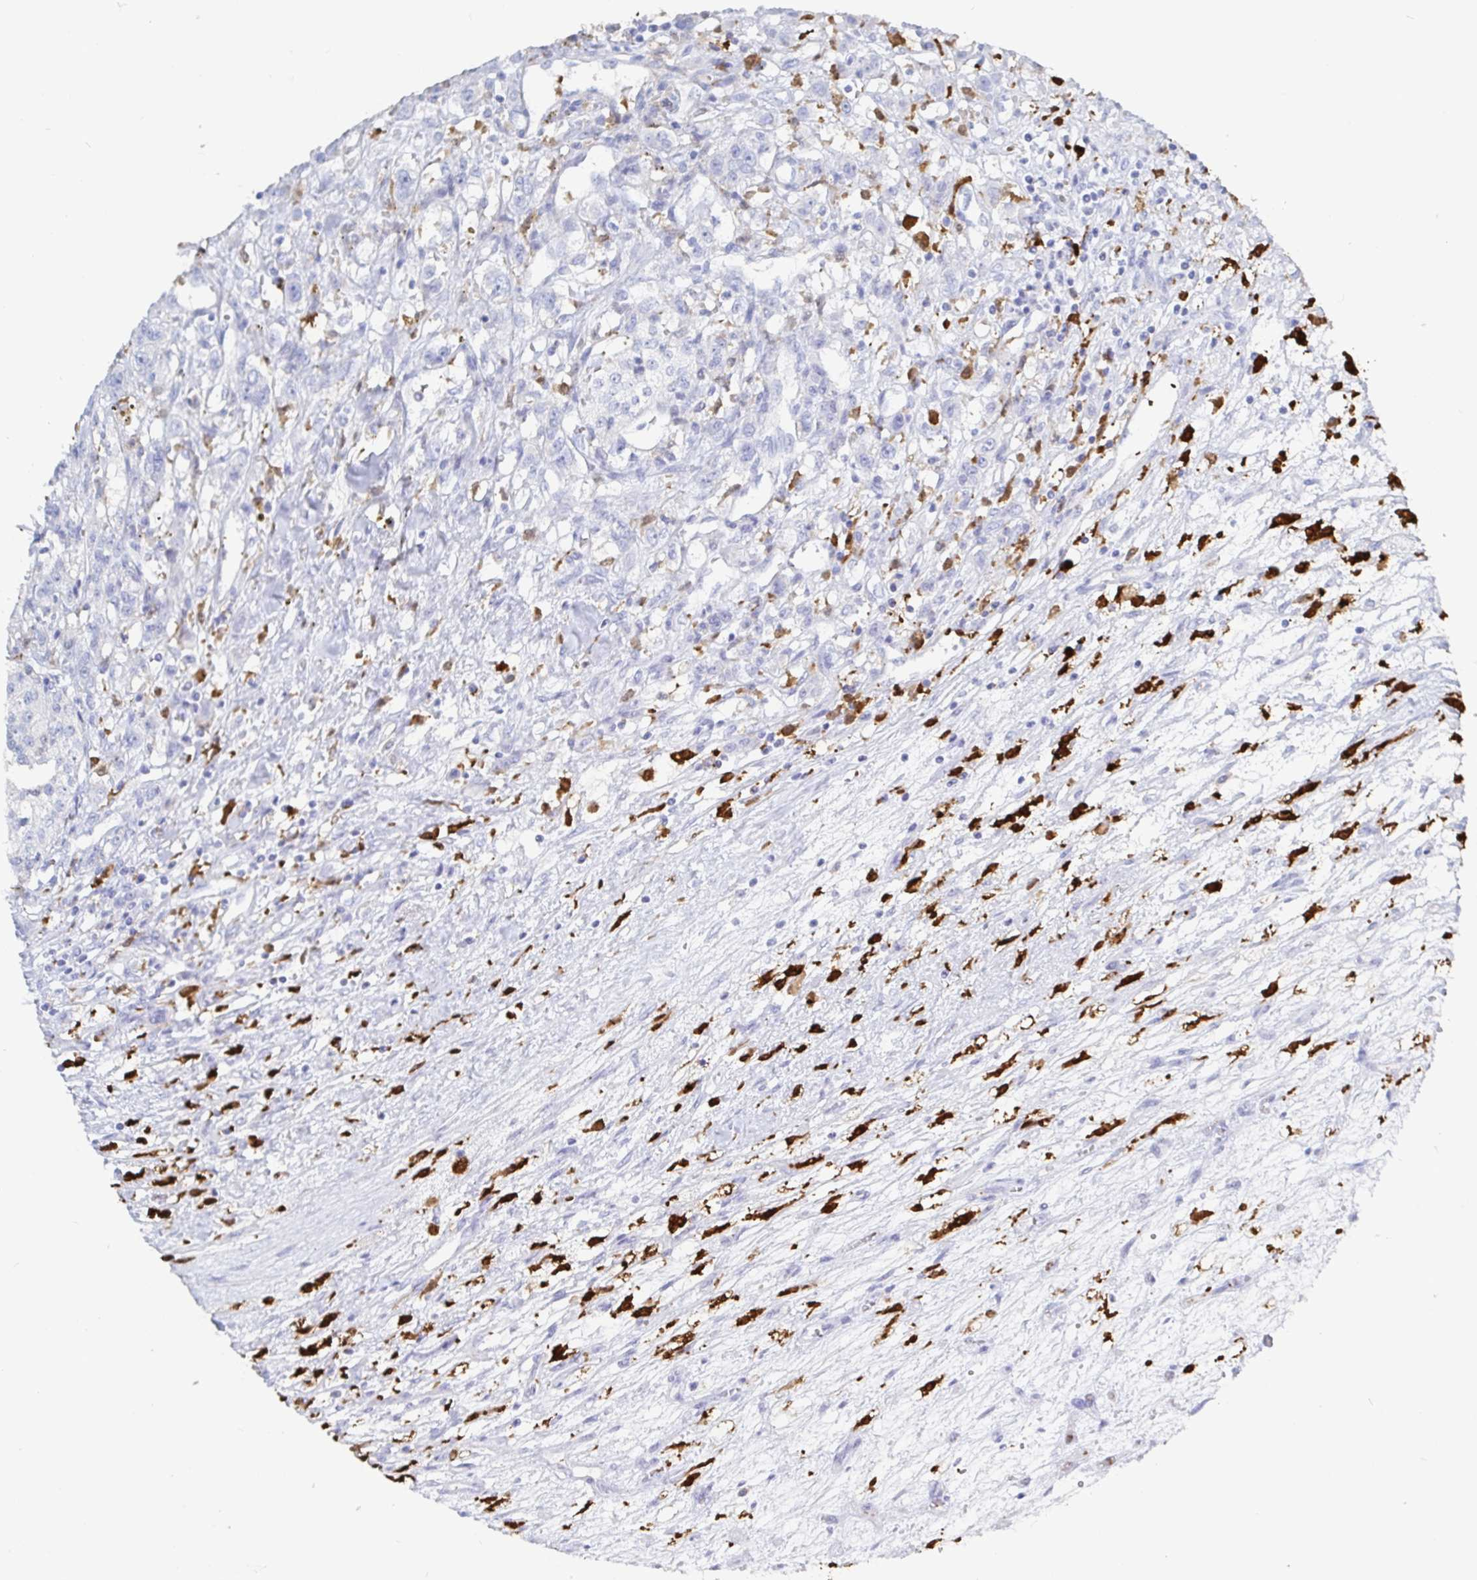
{"staining": {"intensity": "negative", "quantity": "none", "location": "none"}, "tissue": "renal cancer", "cell_type": "Tumor cells", "image_type": "cancer", "snomed": [{"axis": "morphology", "description": "Adenocarcinoma, NOS"}, {"axis": "topography", "description": "Kidney"}], "caption": "Immunohistochemistry of renal cancer (adenocarcinoma) demonstrates no positivity in tumor cells.", "gene": "OR2A4", "patient": {"sex": "female", "age": 63}}